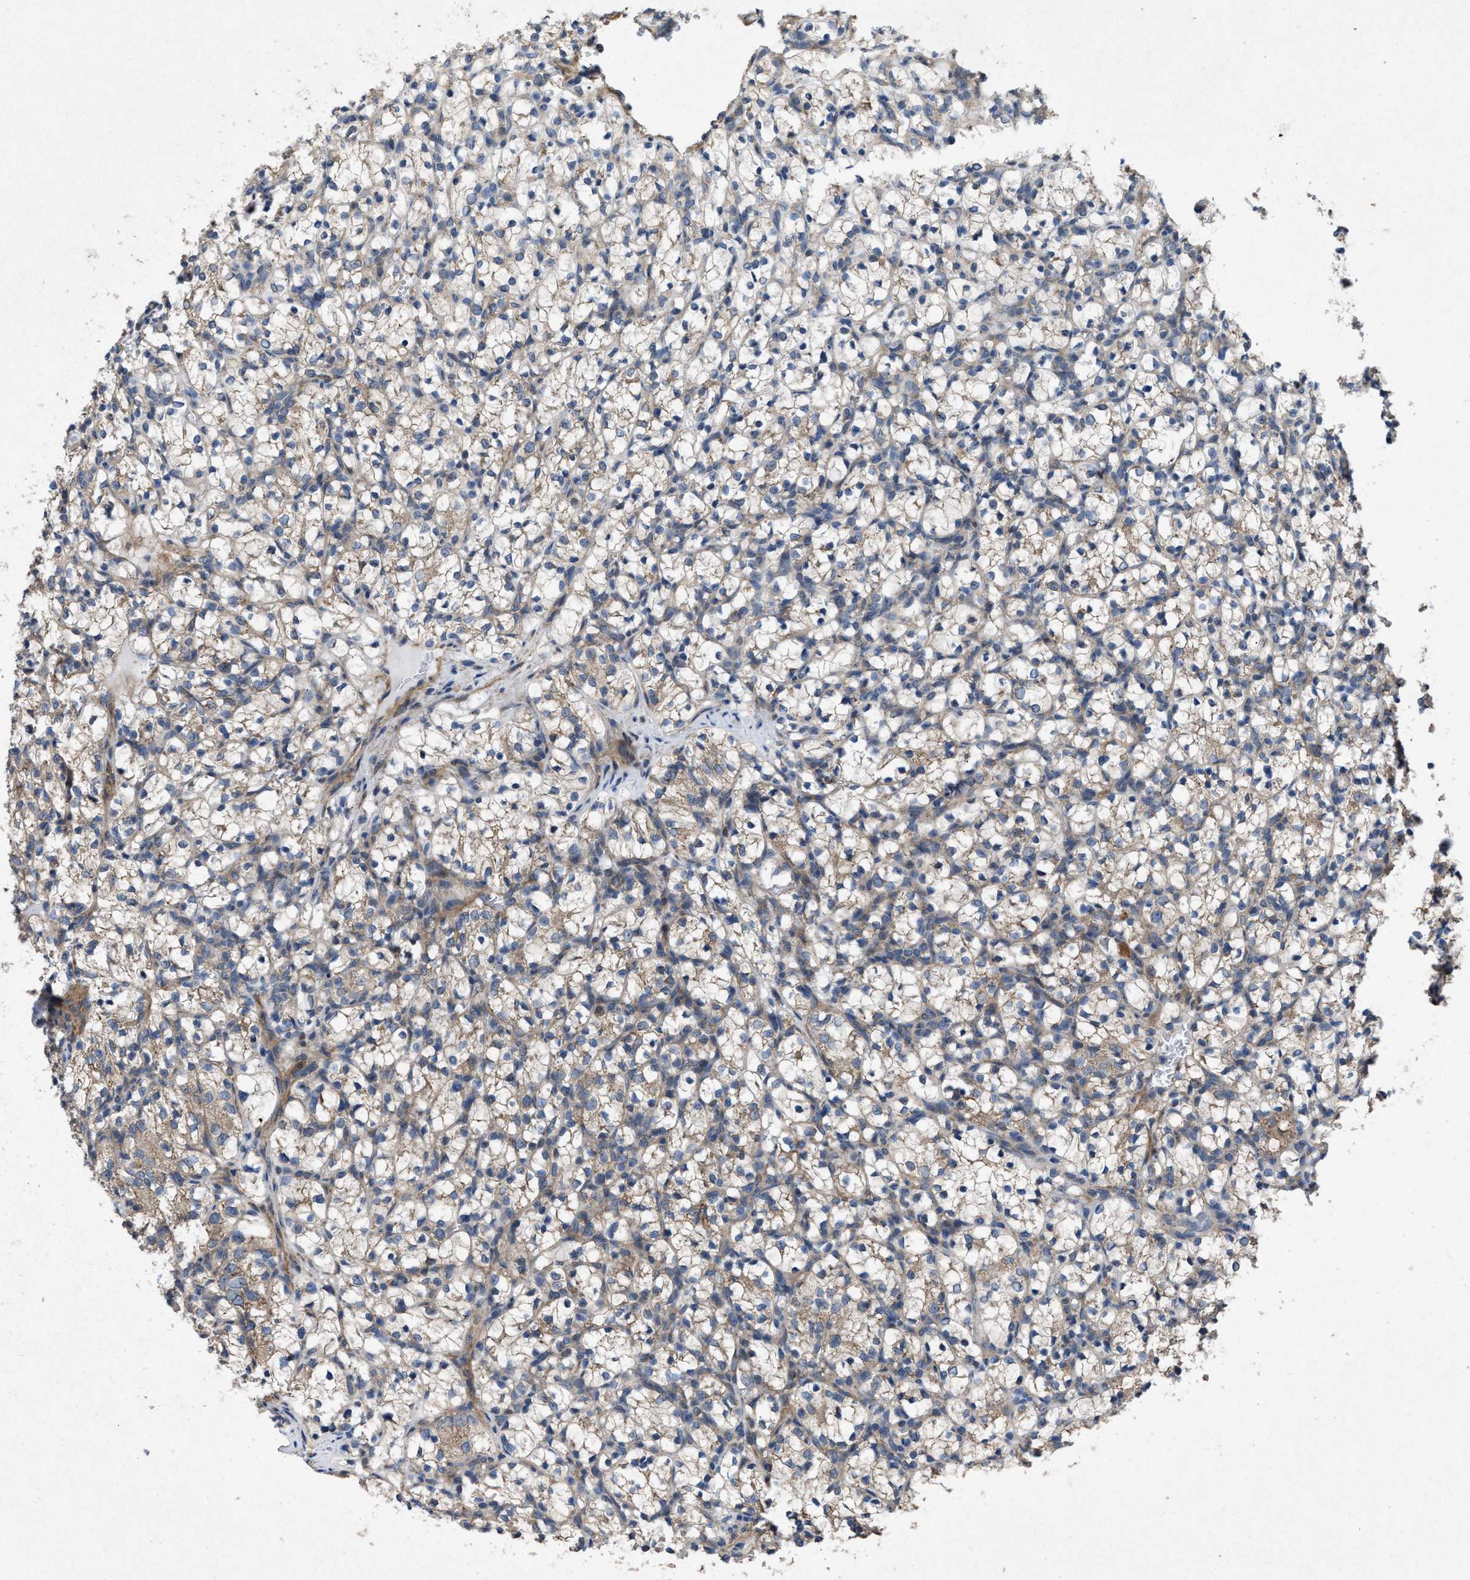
{"staining": {"intensity": "weak", "quantity": "<25%", "location": "cytoplasmic/membranous"}, "tissue": "renal cancer", "cell_type": "Tumor cells", "image_type": "cancer", "snomed": [{"axis": "morphology", "description": "Adenocarcinoma, NOS"}, {"axis": "topography", "description": "Kidney"}], "caption": "Immunohistochemistry image of human renal cancer stained for a protein (brown), which displays no expression in tumor cells.", "gene": "ARL6", "patient": {"sex": "female", "age": 69}}